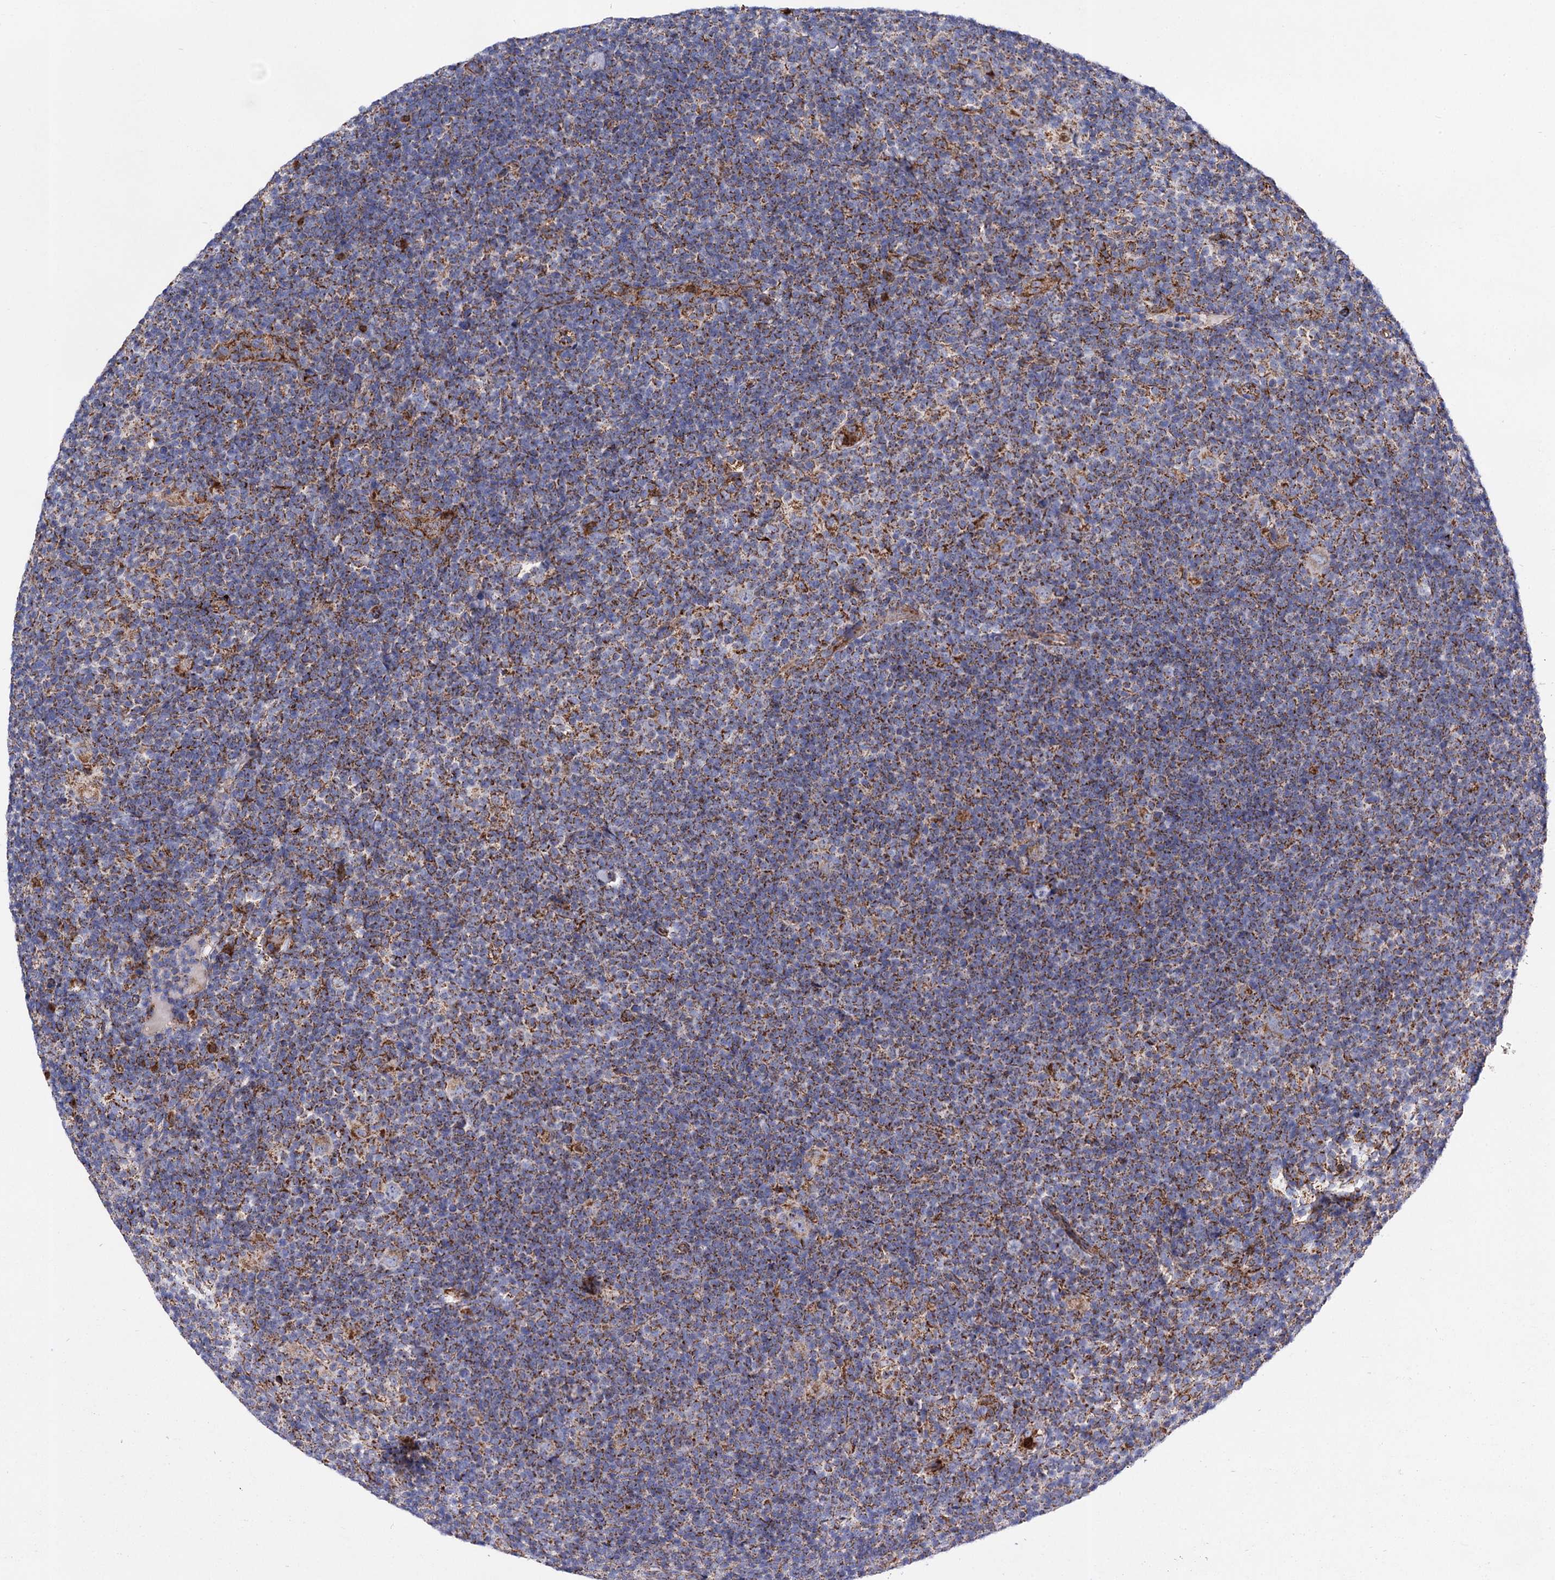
{"staining": {"intensity": "moderate", "quantity": "25%-75%", "location": "cytoplasmic/membranous"}, "tissue": "lymphoma", "cell_type": "Tumor cells", "image_type": "cancer", "snomed": [{"axis": "morphology", "description": "Hodgkin's disease, NOS"}, {"axis": "topography", "description": "Lymph node"}], "caption": "This micrograph exhibits lymphoma stained with IHC to label a protein in brown. The cytoplasmic/membranous of tumor cells show moderate positivity for the protein. Nuclei are counter-stained blue.", "gene": "ACAD9", "patient": {"sex": "female", "age": 57}}